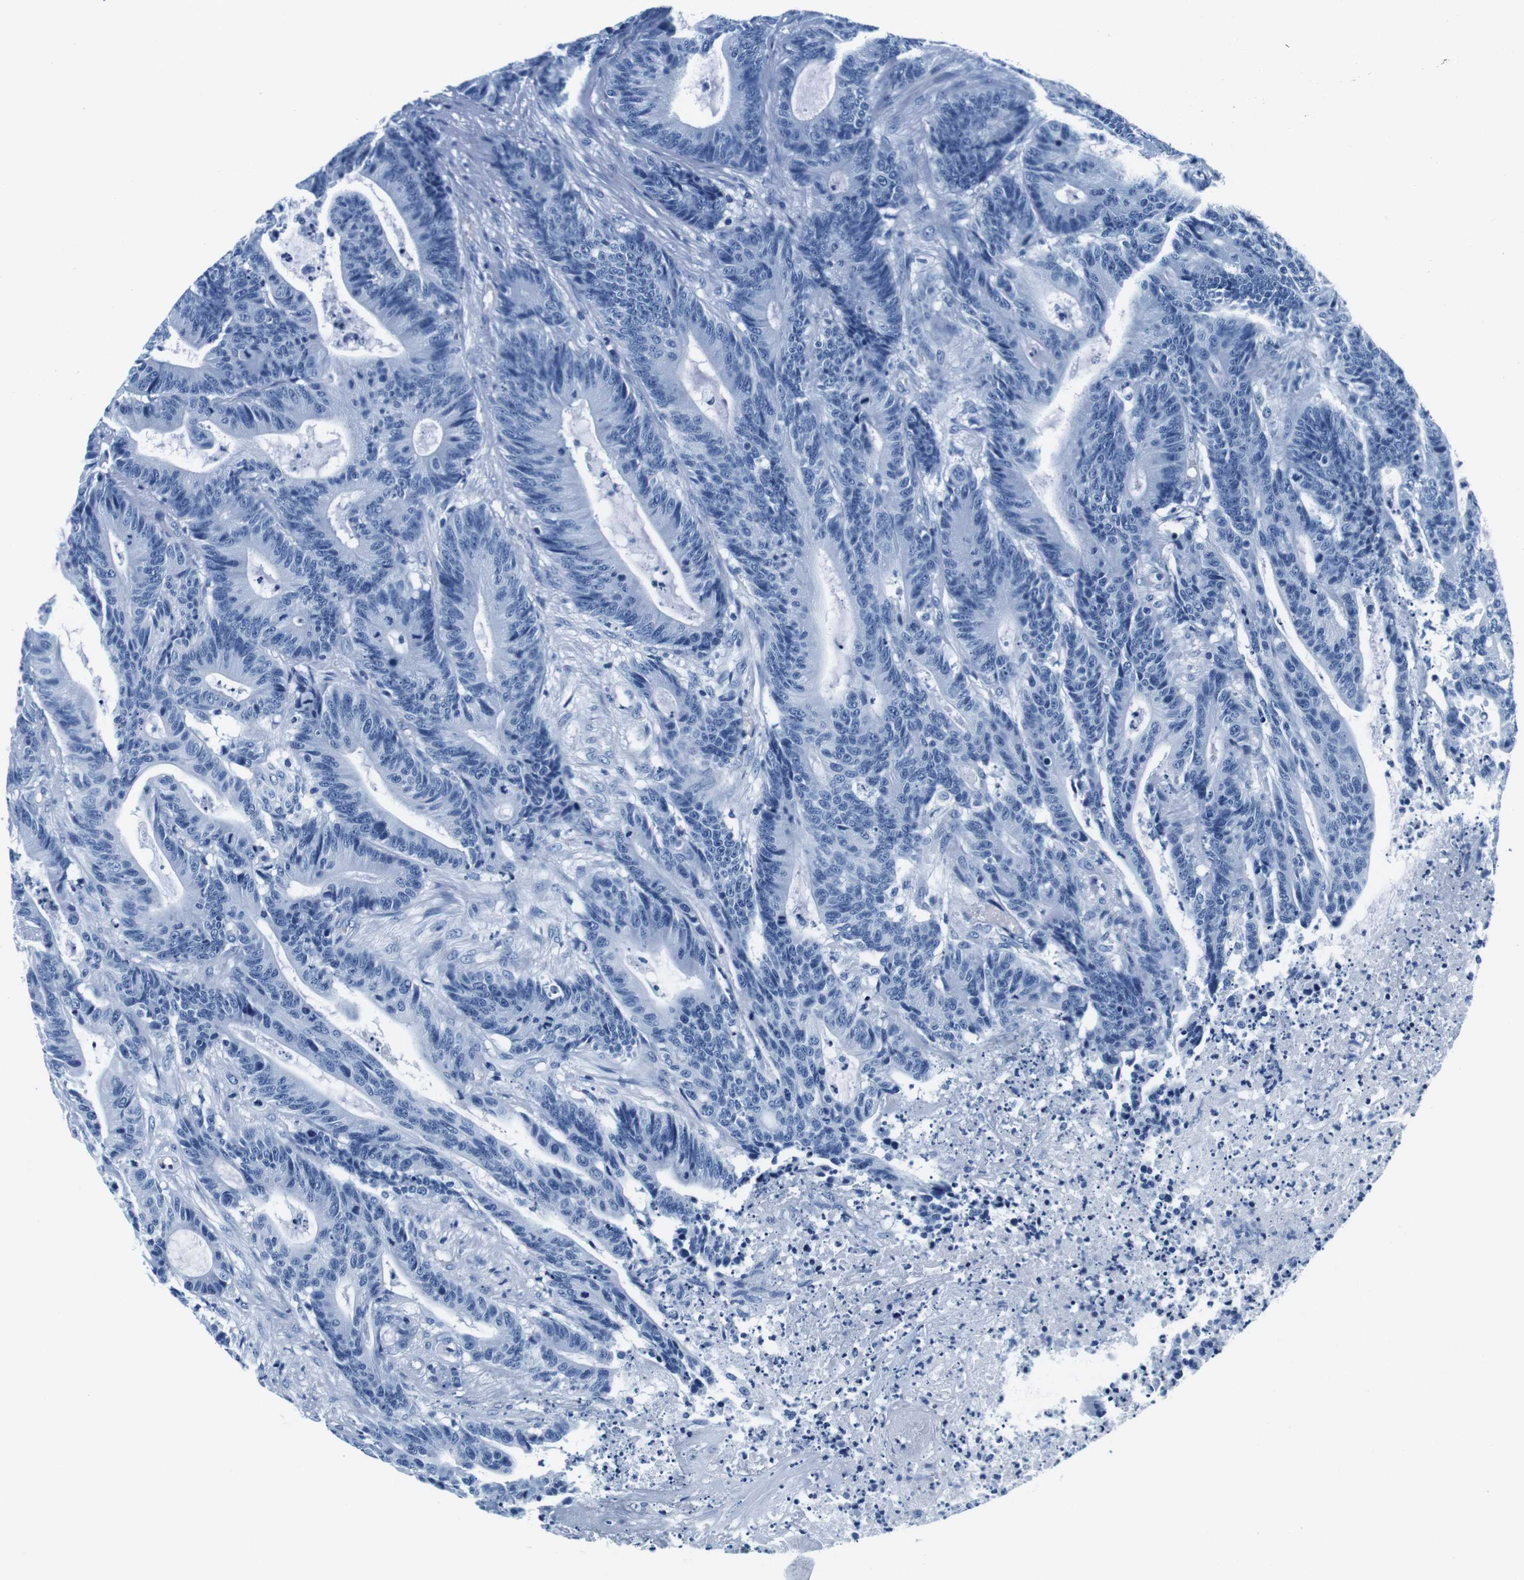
{"staining": {"intensity": "negative", "quantity": "none", "location": "none"}, "tissue": "colorectal cancer", "cell_type": "Tumor cells", "image_type": "cancer", "snomed": [{"axis": "morphology", "description": "Adenocarcinoma, NOS"}, {"axis": "topography", "description": "Colon"}], "caption": "This is an immunohistochemistry (IHC) micrograph of human colorectal adenocarcinoma. There is no positivity in tumor cells.", "gene": "ELANE", "patient": {"sex": "female", "age": 84}}